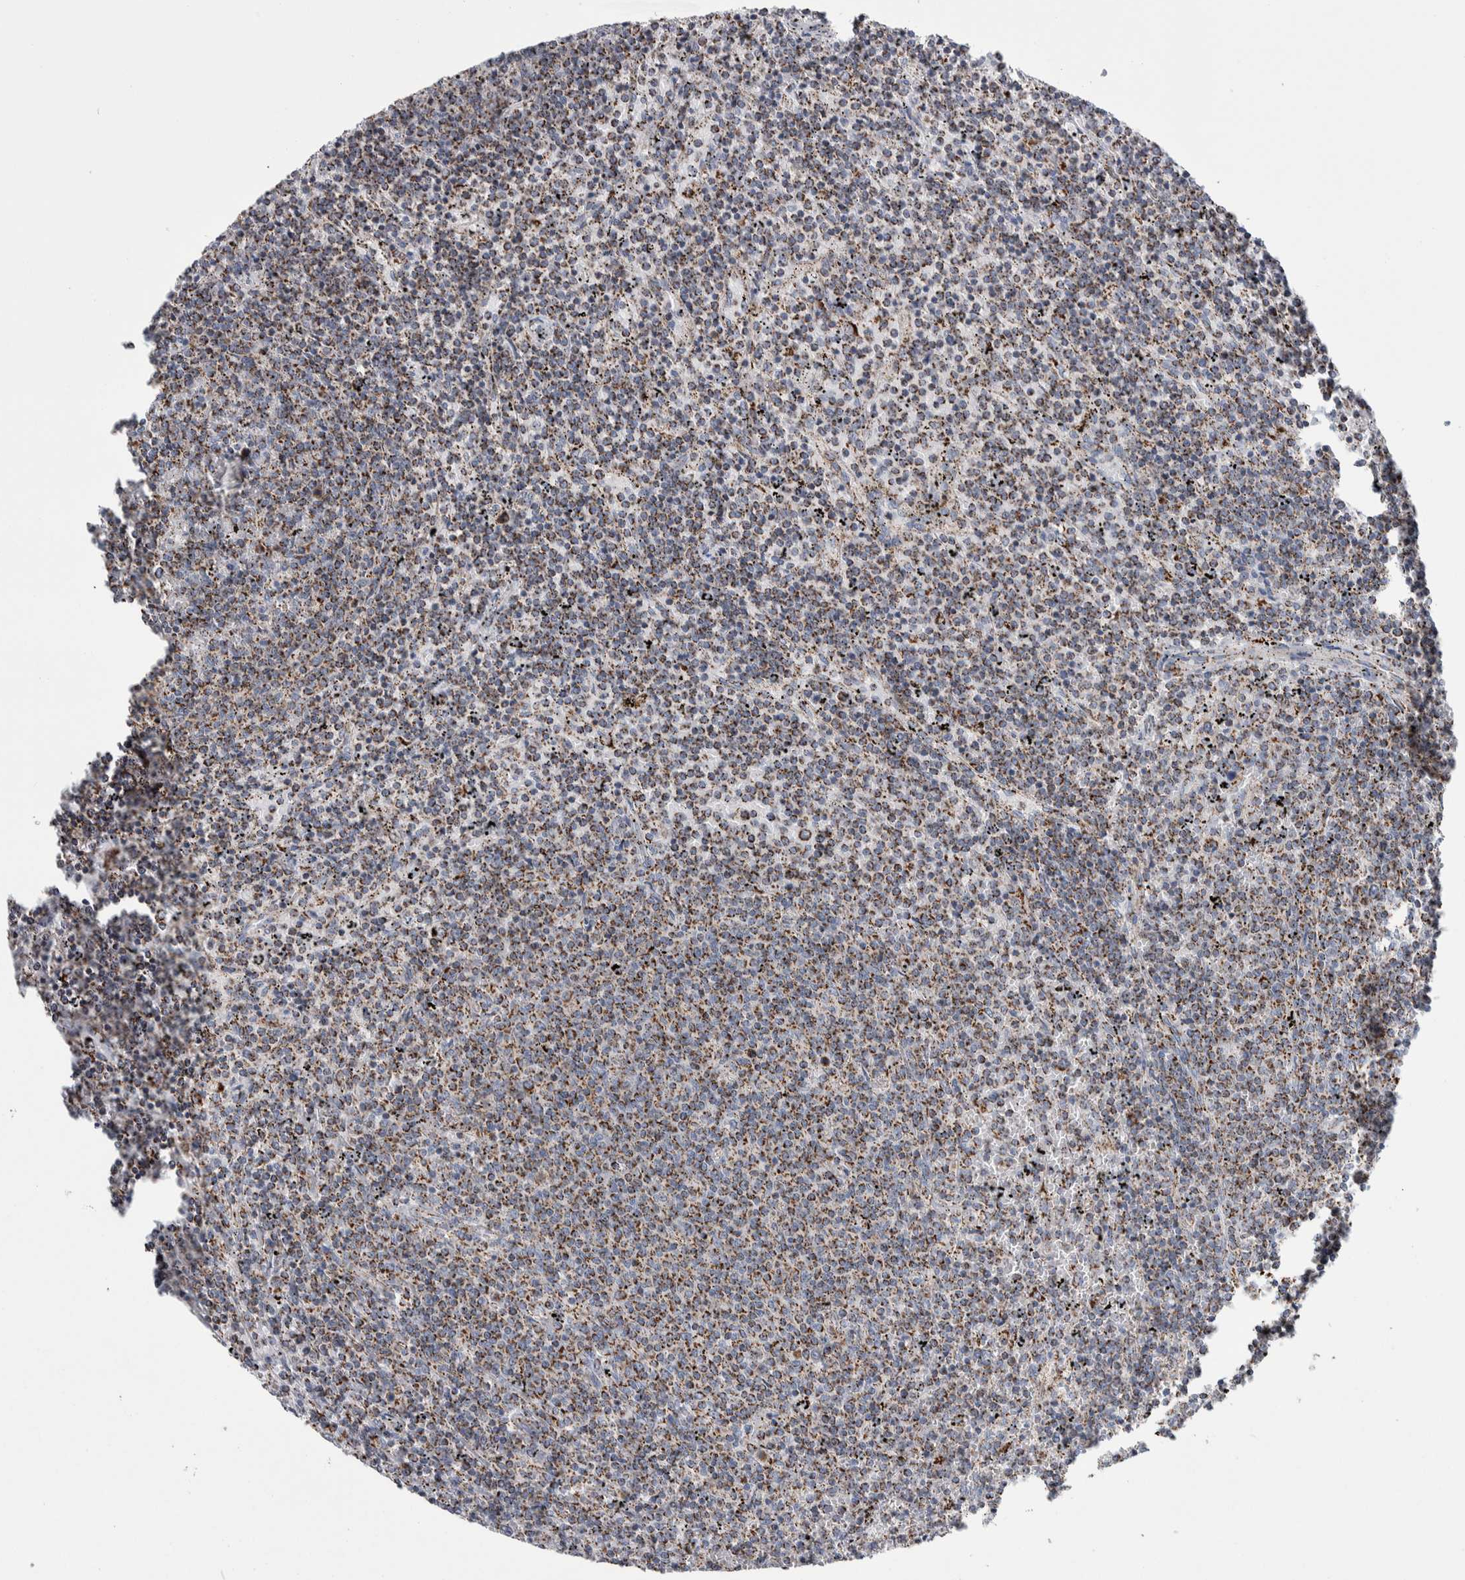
{"staining": {"intensity": "moderate", "quantity": "25%-75%", "location": "cytoplasmic/membranous"}, "tissue": "lymphoma", "cell_type": "Tumor cells", "image_type": "cancer", "snomed": [{"axis": "morphology", "description": "Malignant lymphoma, non-Hodgkin's type, Low grade"}, {"axis": "topography", "description": "Spleen"}], "caption": "Lymphoma stained with immunohistochemistry (IHC) displays moderate cytoplasmic/membranous staining in about 25%-75% of tumor cells.", "gene": "ETFA", "patient": {"sex": "female", "age": 50}}